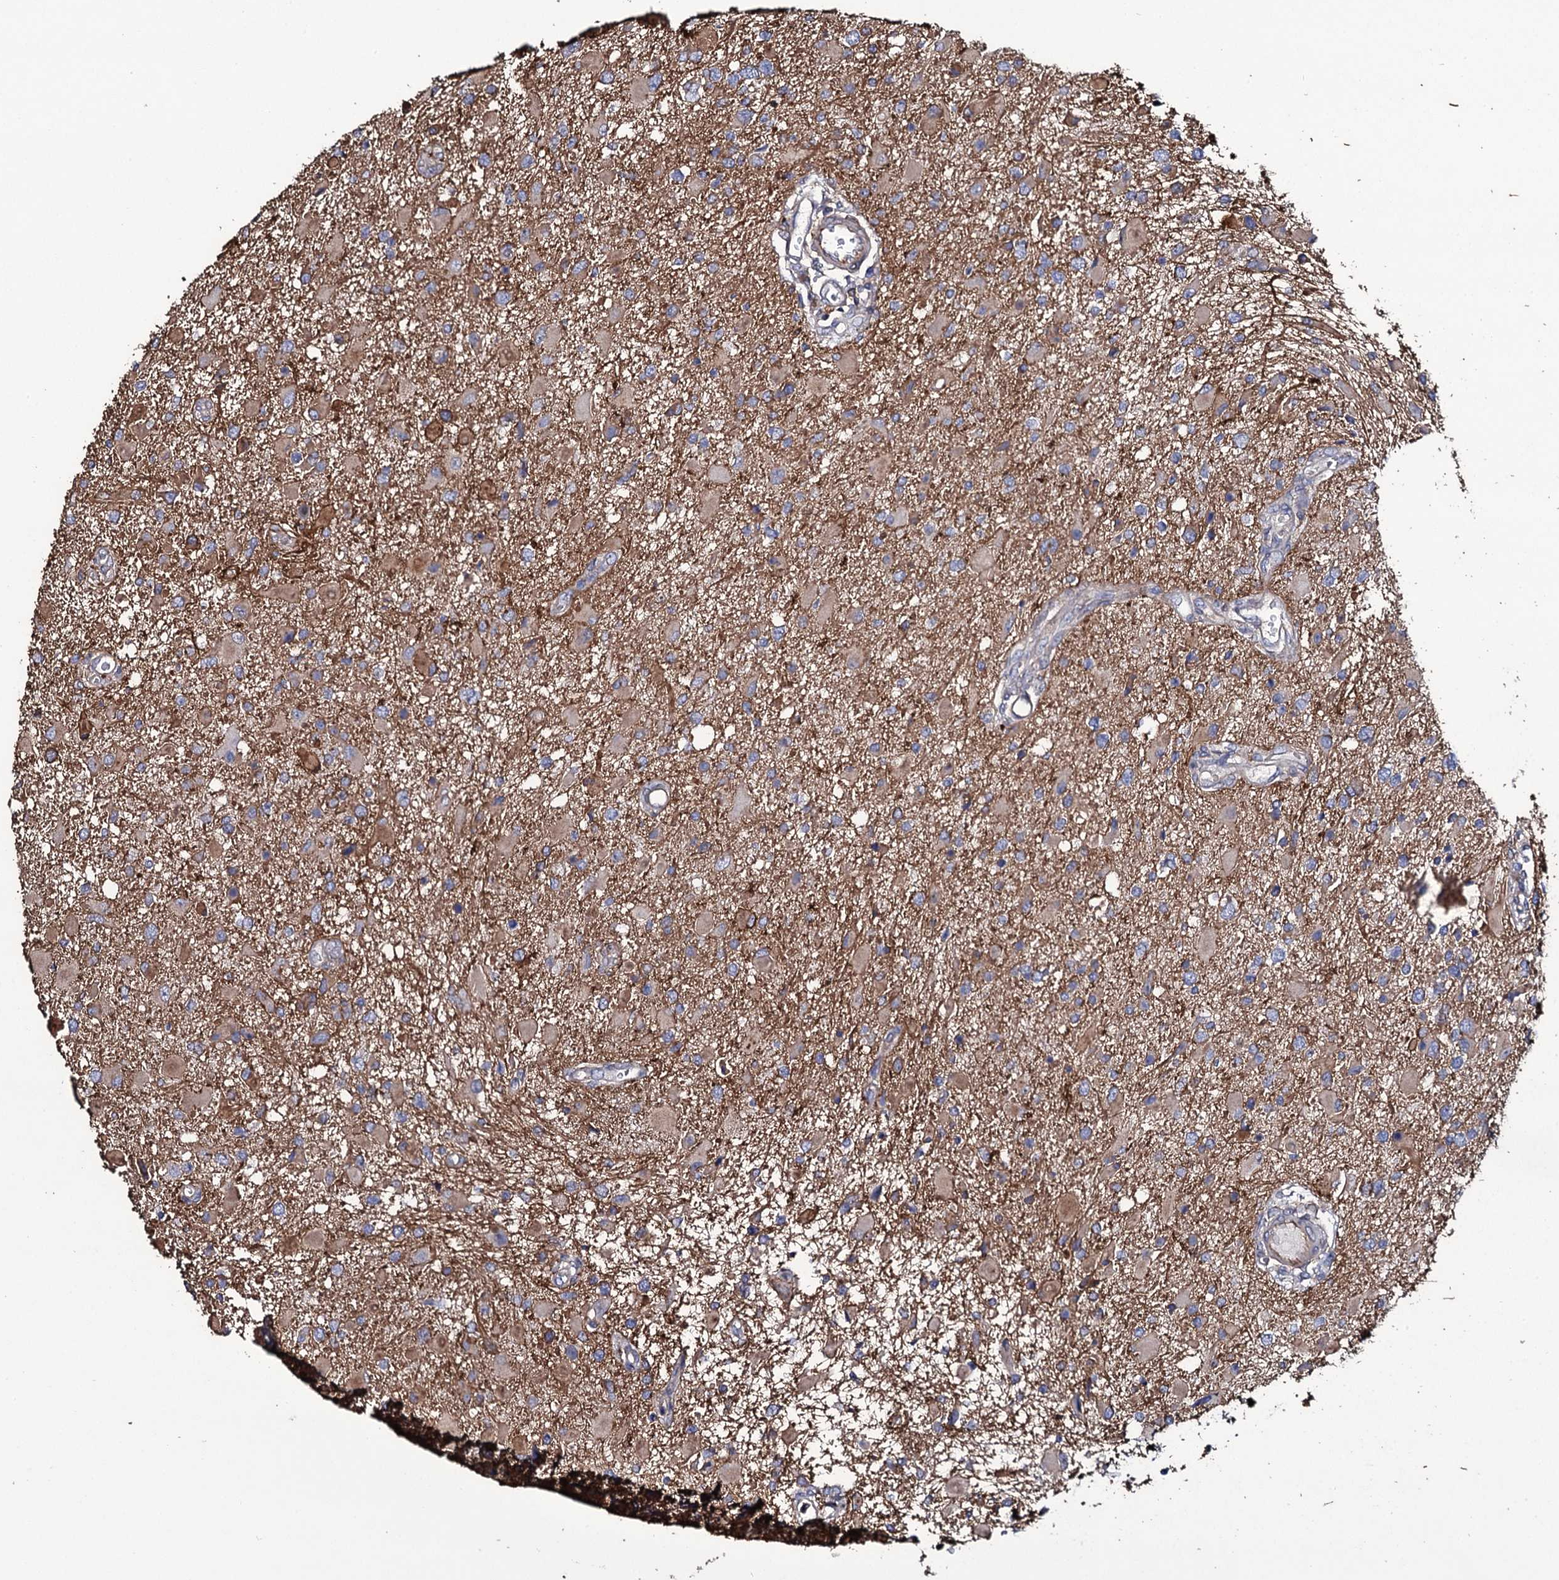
{"staining": {"intensity": "weak", "quantity": "25%-75%", "location": "cytoplasmic/membranous"}, "tissue": "glioma", "cell_type": "Tumor cells", "image_type": "cancer", "snomed": [{"axis": "morphology", "description": "Glioma, malignant, High grade"}, {"axis": "topography", "description": "Brain"}], "caption": "Glioma tissue demonstrates weak cytoplasmic/membranous staining in about 25%-75% of tumor cells", "gene": "TTC23", "patient": {"sex": "male", "age": 53}}